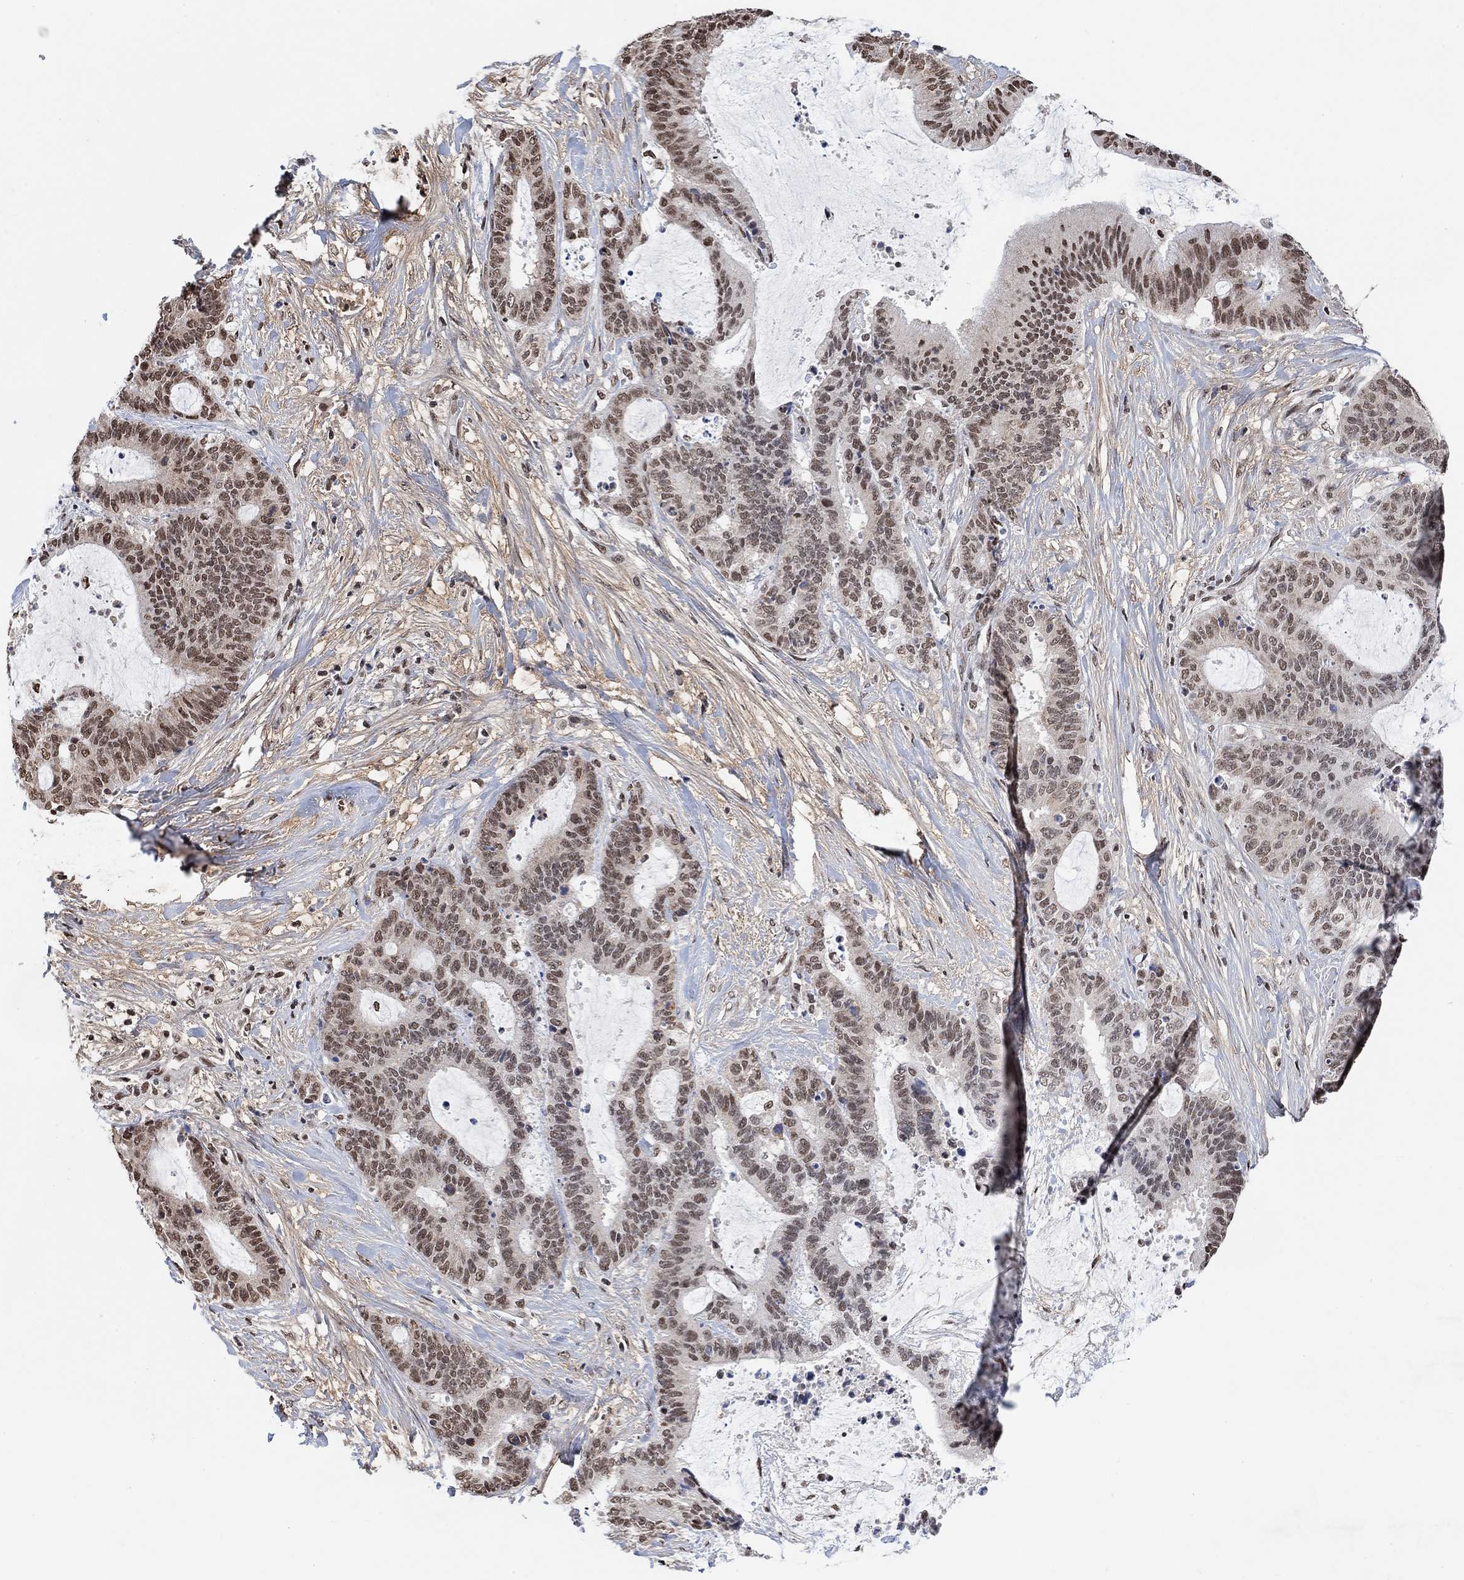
{"staining": {"intensity": "moderate", "quantity": ">75%", "location": "nuclear"}, "tissue": "liver cancer", "cell_type": "Tumor cells", "image_type": "cancer", "snomed": [{"axis": "morphology", "description": "Cholangiocarcinoma"}, {"axis": "topography", "description": "Liver"}], "caption": "About >75% of tumor cells in cholangiocarcinoma (liver) exhibit moderate nuclear protein staining as visualized by brown immunohistochemical staining.", "gene": "USP39", "patient": {"sex": "female", "age": 73}}